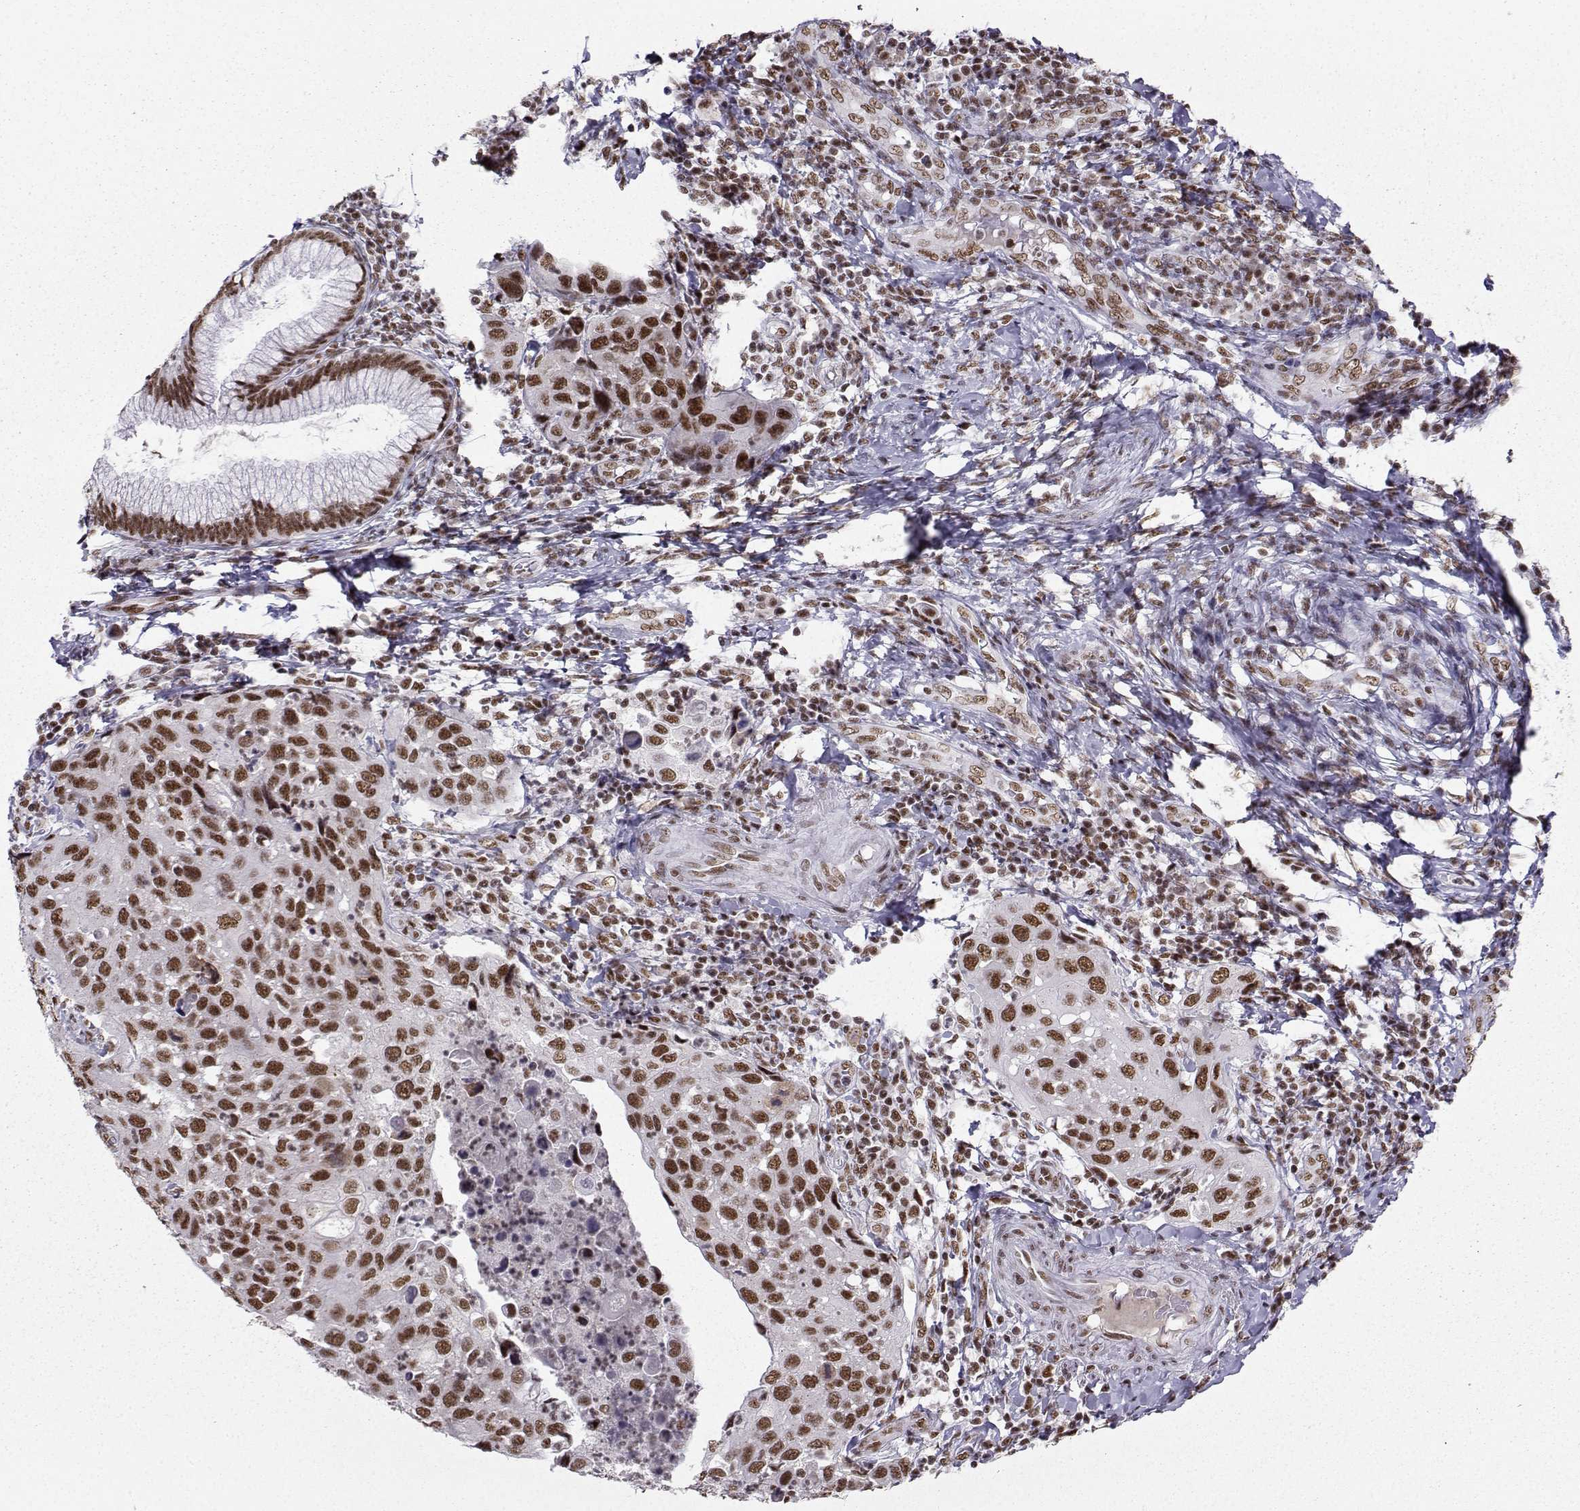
{"staining": {"intensity": "moderate", "quantity": ">75%", "location": "nuclear"}, "tissue": "cervical cancer", "cell_type": "Tumor cells", "image_type": "cancer", "snomed": [{"axis": "morphology", "description": "Squamous cell carcinoma, NOS"}, {"axis": "topography", "description": "Cervix"}], "caption": "Immunohistochemistry (IHC) staining of cervical squamous cell carcinoma, which demonstrates medium levels of moderate nuclear expression in about >75% of tumor cells indicating moderate nuclear protein expression. The staining was performed using DAB (brown) for protein detection and nuclei were counterstained in hematoxylin (blue).", "gene": "SNRPB2", "patient": {"sex": "female", "age": 54}}